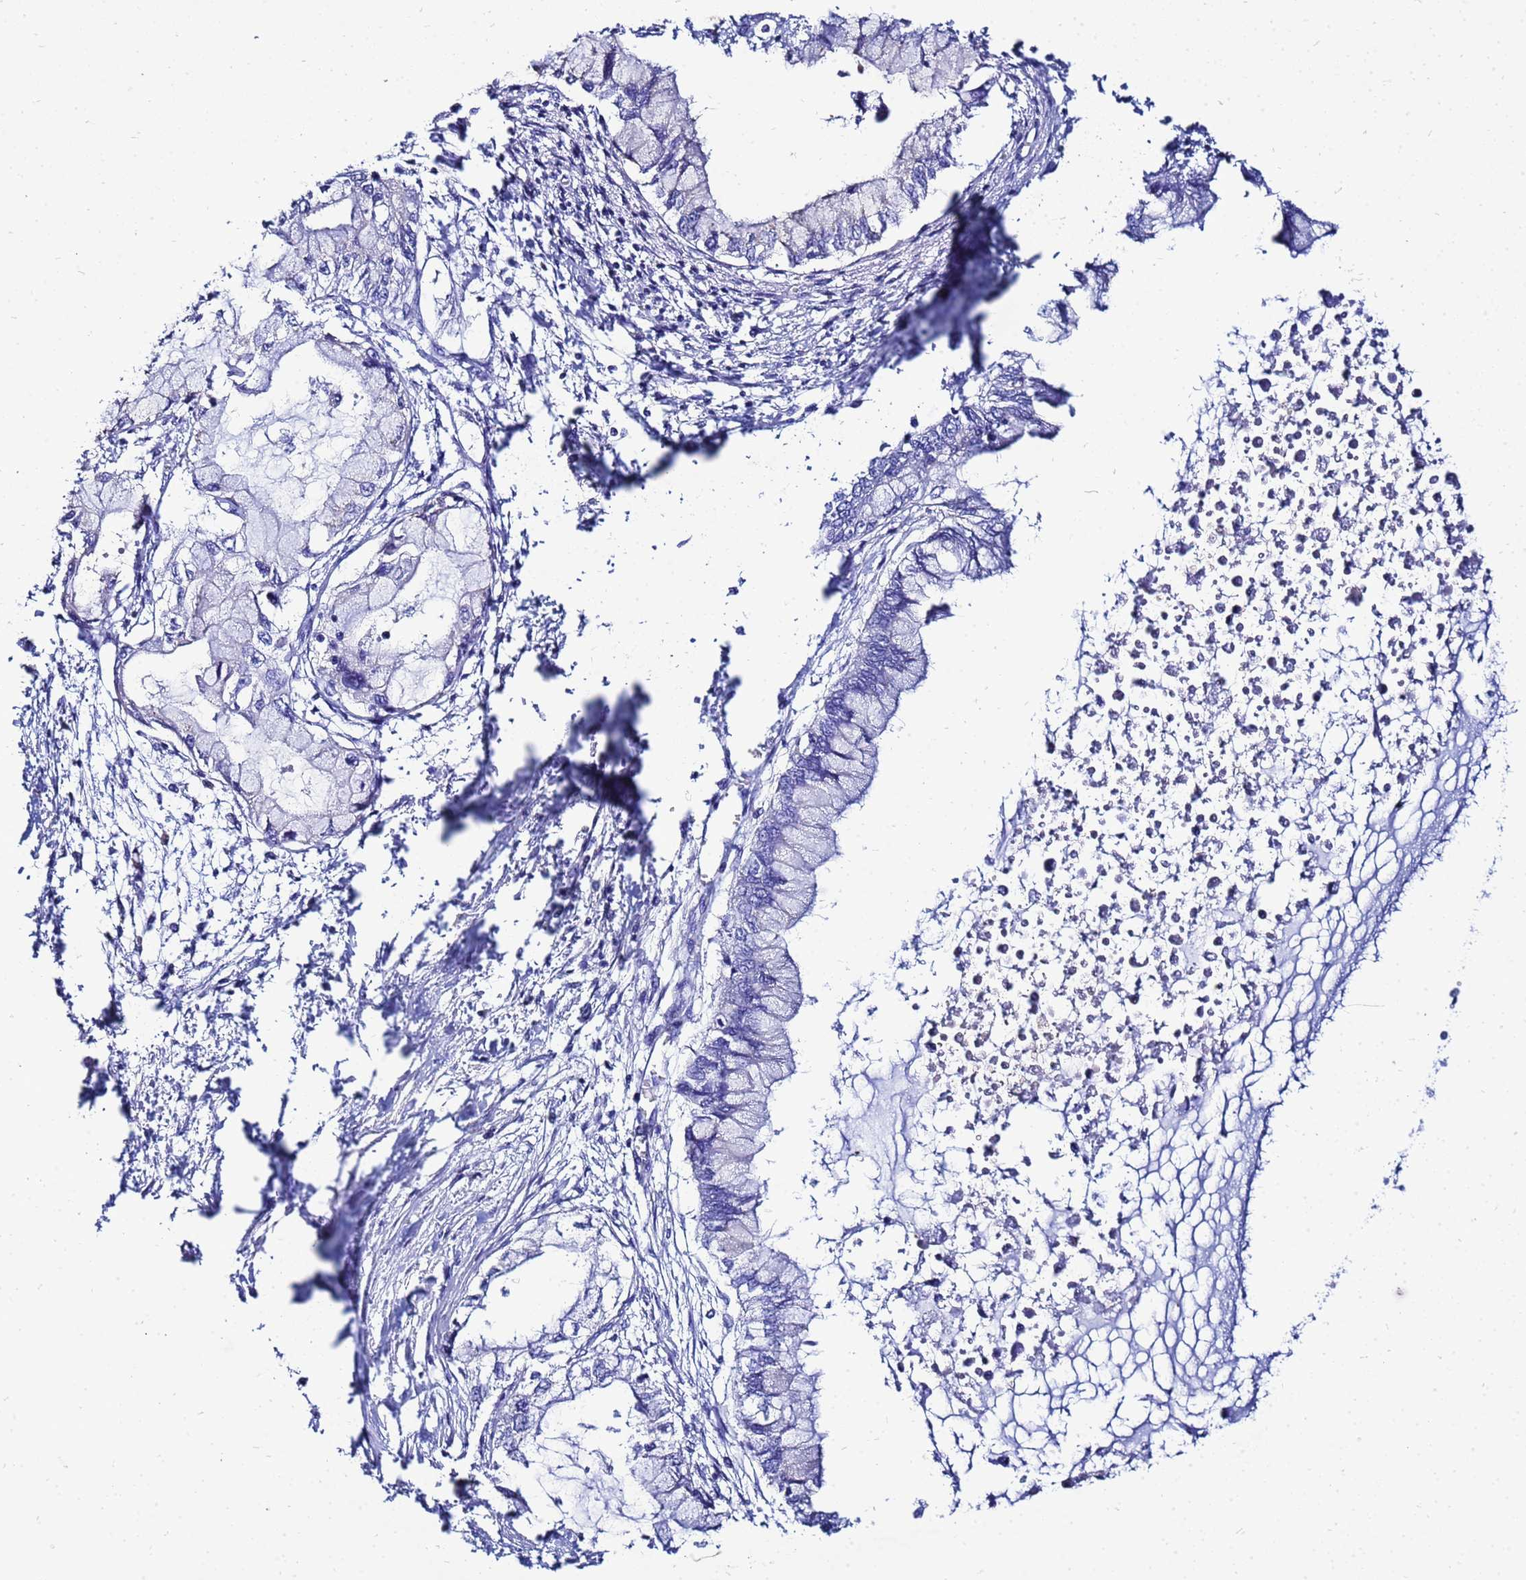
{"staining": {"intensity": "negative", "quantity": "none", "location": "none"}, "tissue": "pancreatic cancer", "cell_type": "Tumor cells", "image_type": "cancer", "snomed": [{"axis": "morphology", "description": "Adenocarcinoma, NOS"}, {"axis": "topography", "description": "Pancreas"}], "caption": "Protein analysis of pancreatic cancer displays no significant positivity in tumor cells.", "gene": "FAHD2A", "patient": {"sex": "male", "age": 48}}